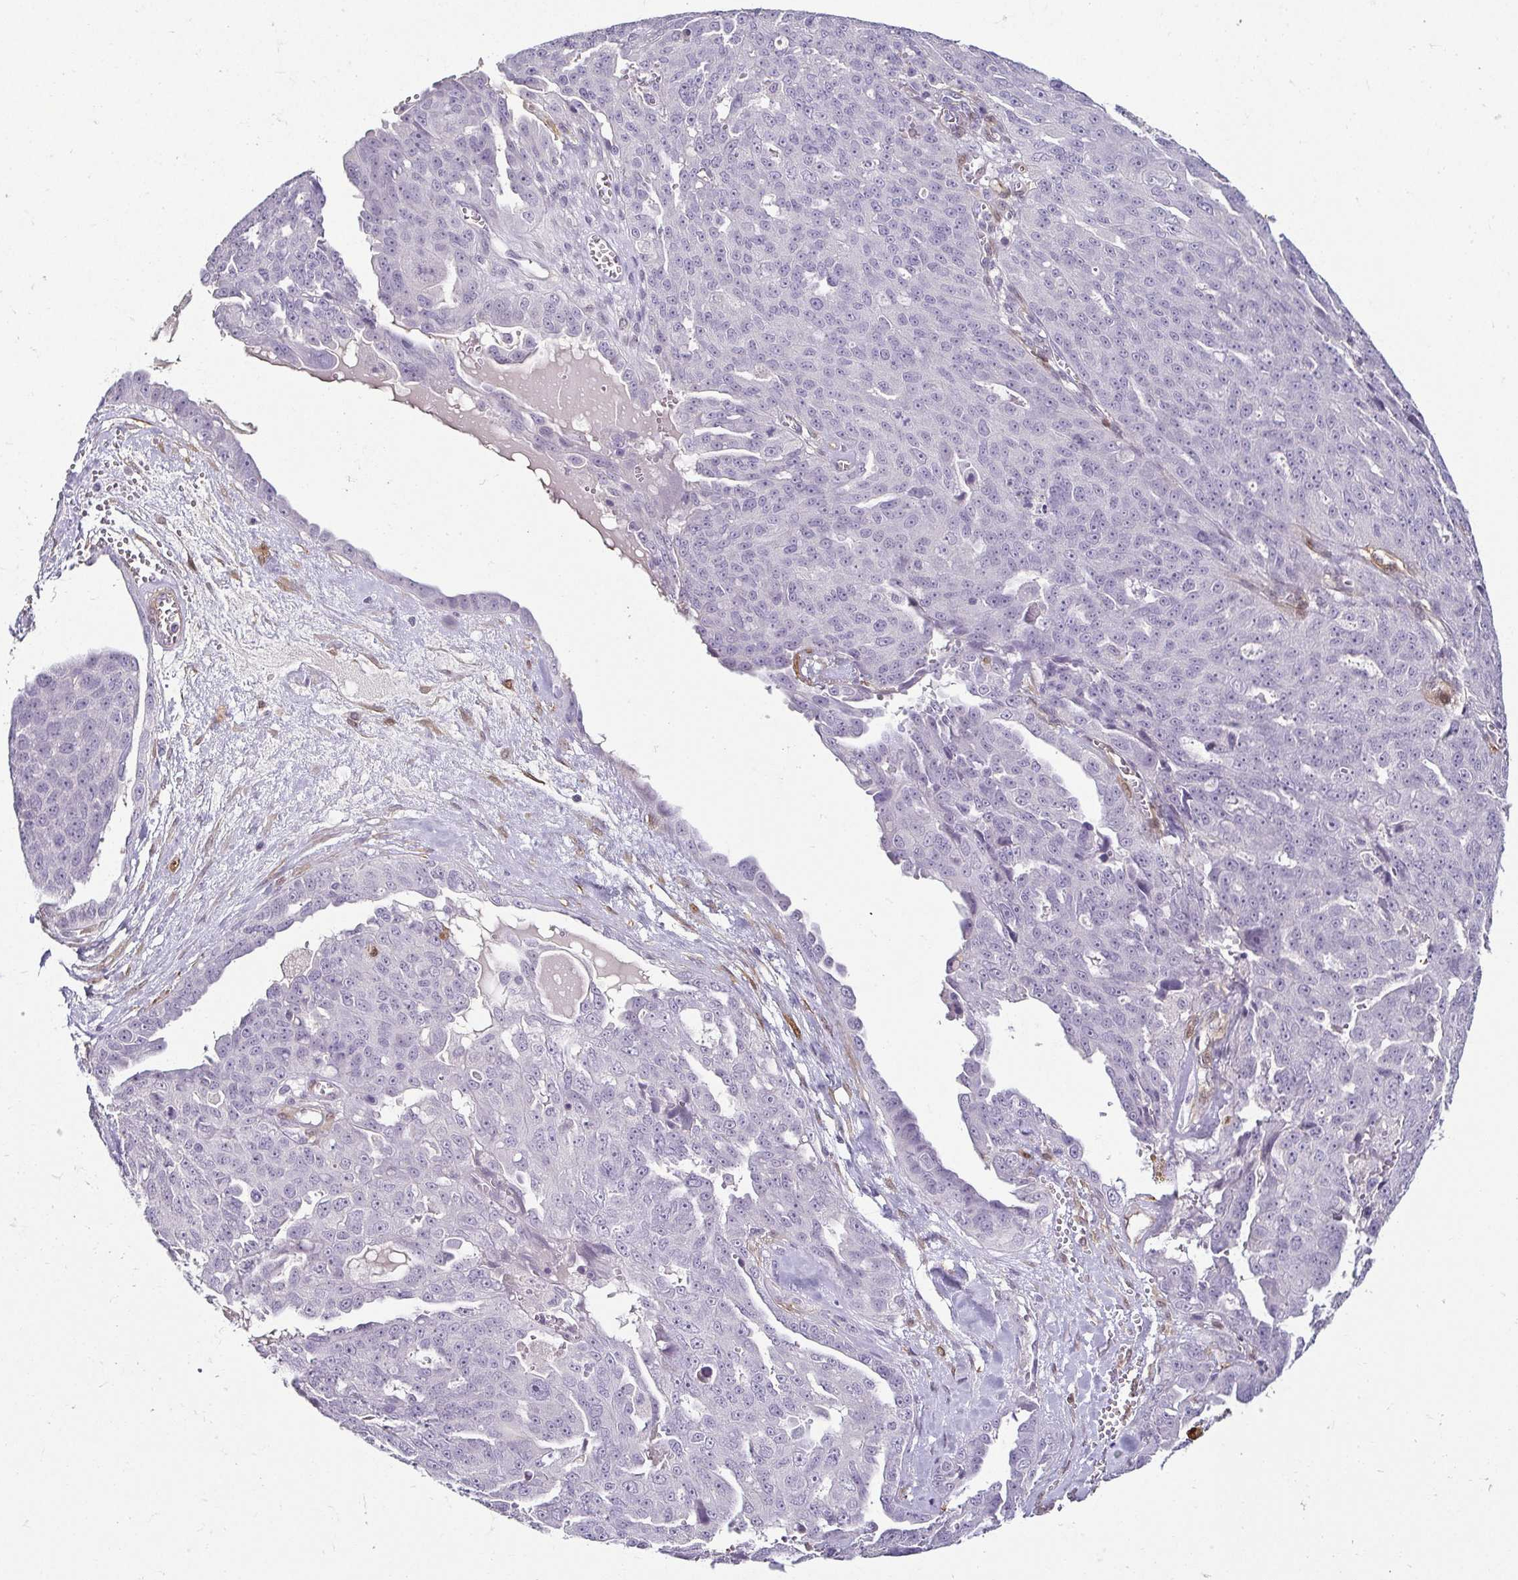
{"staining": {"intensity": "negative", "quantity": "none", "location": "none"}, "tissue": "ovarian cancer", "cell_type": "Tumor cells", "image_type": "cancer", "snomed": [{"axis": "morphology", "description": "Carcinoma, endometroid"}, {"axis": "topography", "description": "Ovary"}], "caption": "IHC of human ovarian cancer shows no staining in tumor cells.", "gene": "HOPX", "patient": {"sex": "female", "age": 70}}